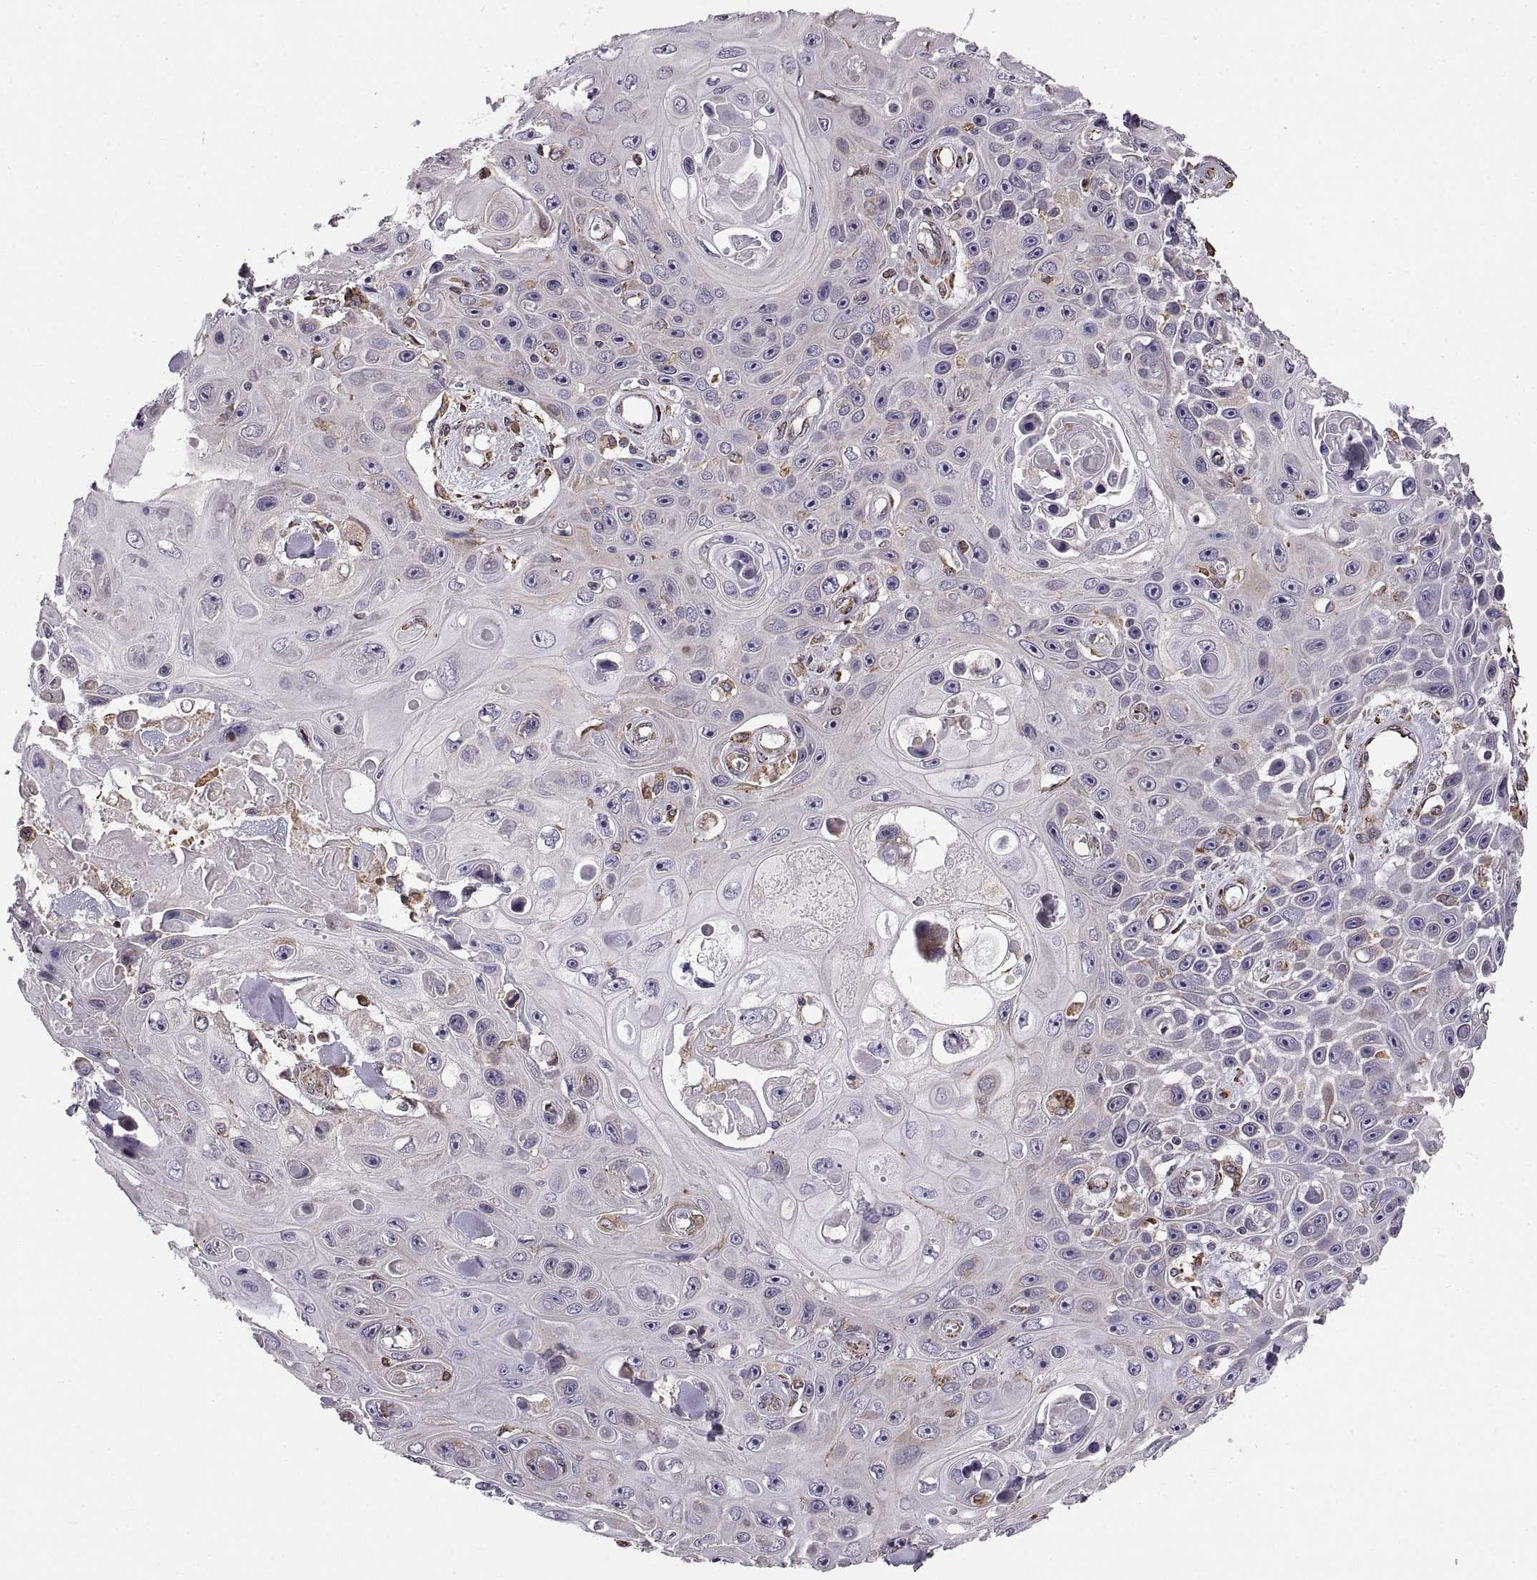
{"staining": {"intensity": "moderate", "quantity": "<25%", "location": "cytoplasmic/membranous"}, "tissue": "skin cancer", "cell_type": "Tumor cells", "image_type": "cancer", "snomed": [{"axis": "morphology", "description": "Squamous cell carcinoma, NOS"}, {"axis": "topography", "description": "Skin"}], "caption": "Tumor cells demonstrate low levels of moderate cytoplasmic/membranous staining in approximately <25% of cells in skin cancer.", "gene": "PLEKHB2", "patient": {"sex": "male", "age": 82}}